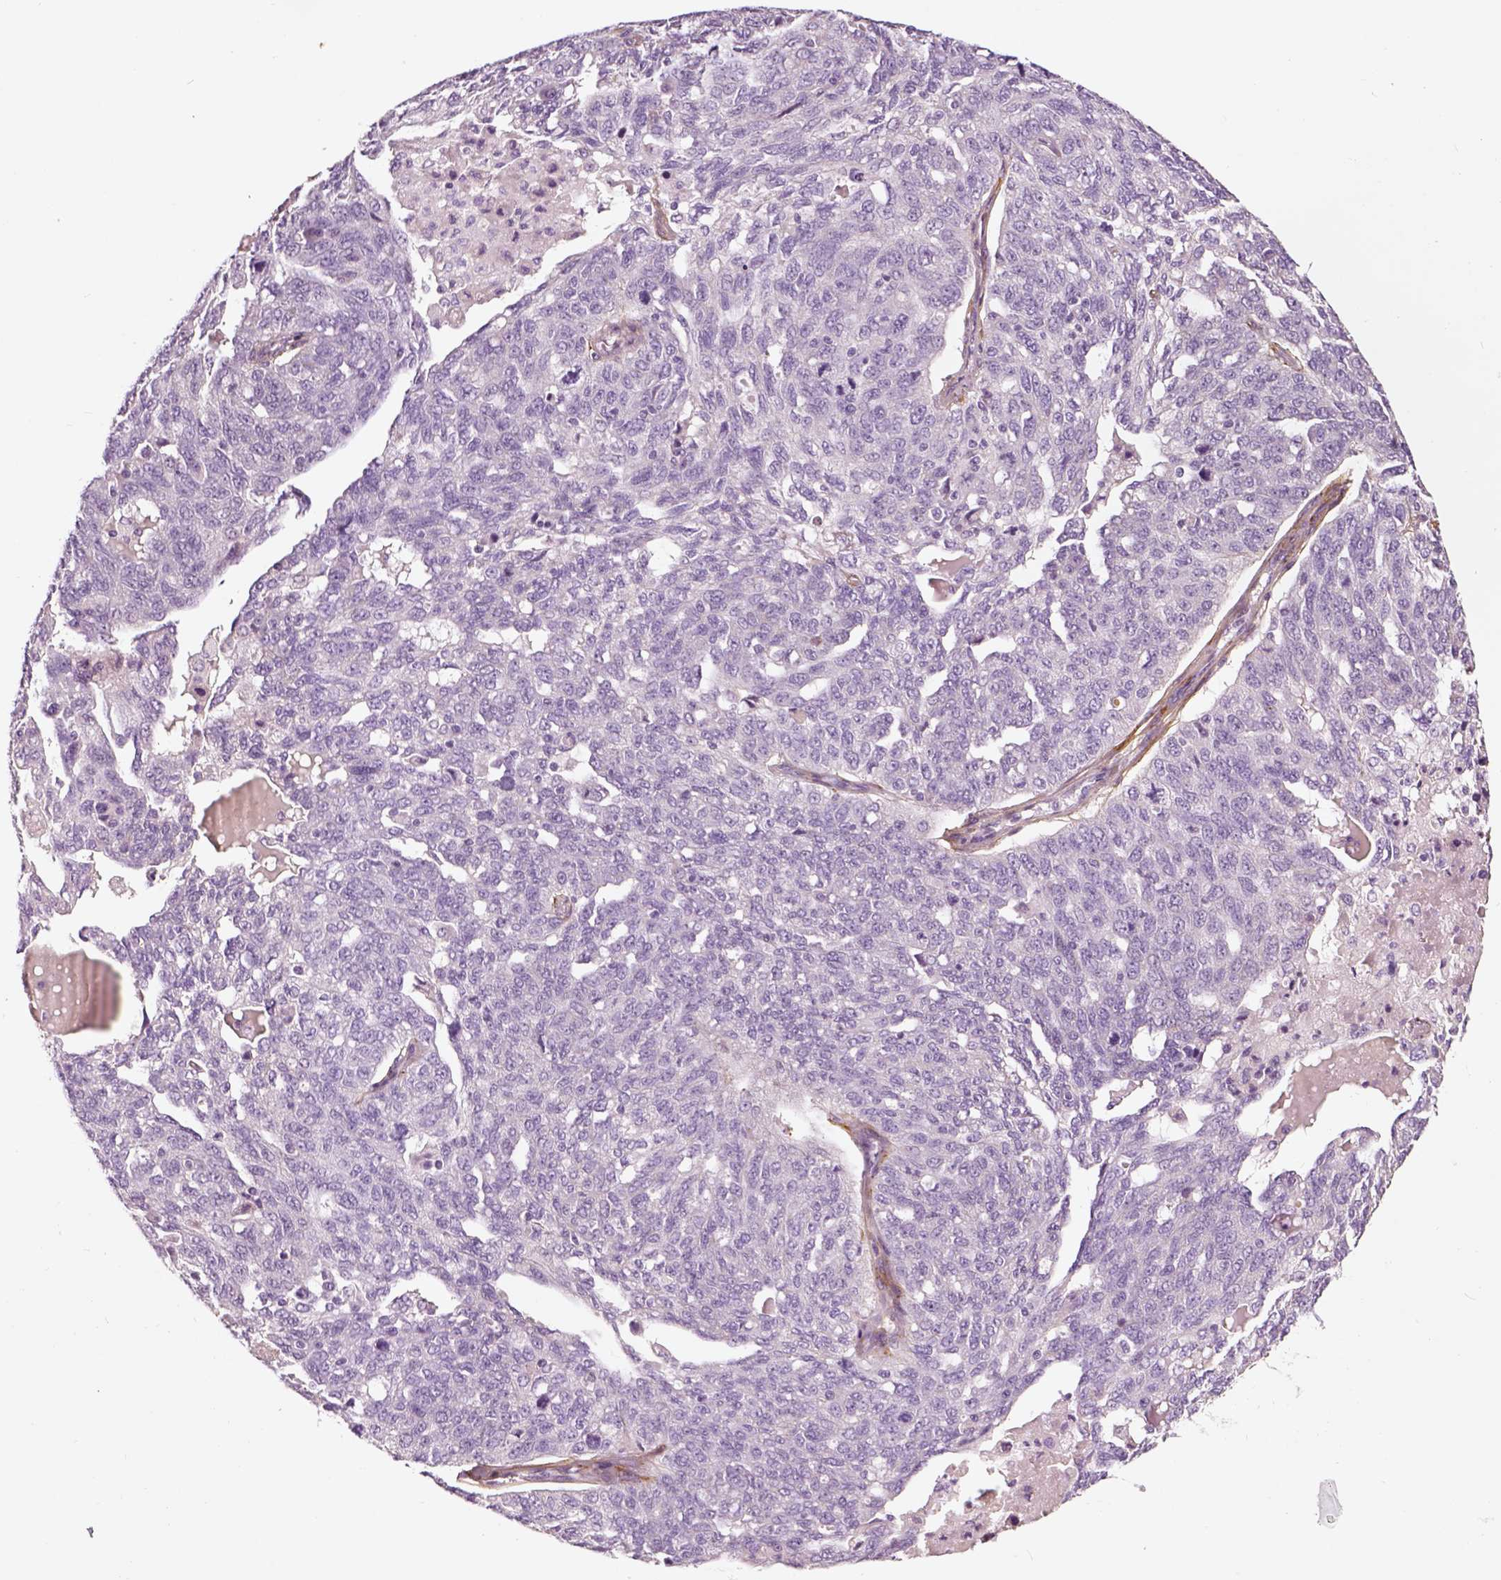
{"staining": {"intensity": "negative", "quantity": "none", "location": "none"}, "tissue": "ovarian cancer", "cell_type": "Tumor cells", "image_type": "cancer", "snomed": [{"axis": "morphology", "description": "Cystadenocarcinoma, serous, NOS"}, {"axis": "topography", "description": "Ovary"}], "caption": "Tumor cells show no significant protein positivity in ovarian cancer. Brightfield microscopy of immunohistochemistry (IHC) stained with DAB (3,3'-diaminobenzidine) (brown) and hematoxylin (blue), captured at high magnification.", "gene": "COL6A2", "patient": {"sex": "female", "age": 71}}